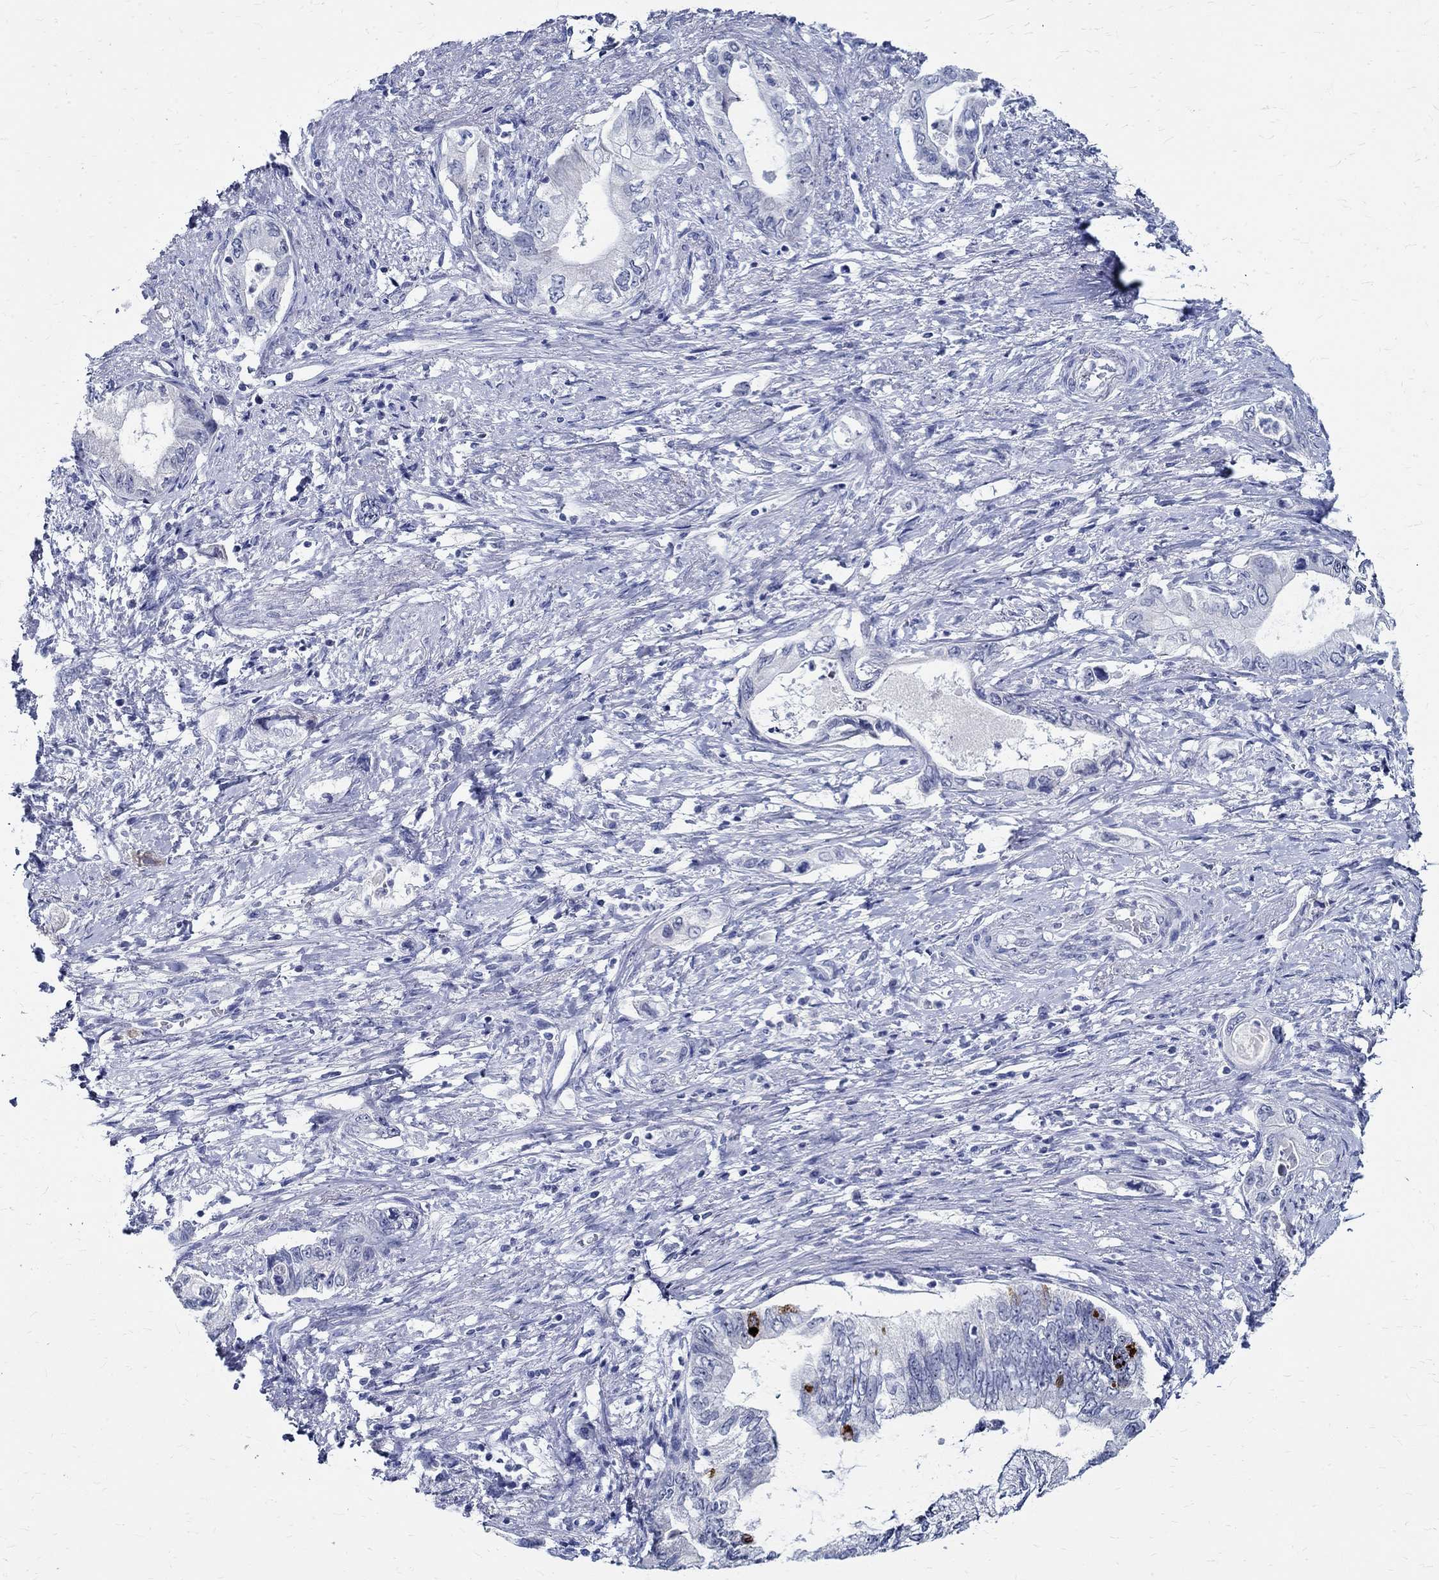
{"staining": {"intensity": "strong", "quantity": "<25%", "location": "cytoplasmic/membranous"}, "tissue": "pancreatic cancer", "cell_type": "Tumor cells", "image_type": "cancer", "snomed": [{"axis": "morphology", "description": "Adenocarcinoma, NOS"}, {"axis": "topography", "description": "Pancreas"}], "caption": "Brown immunohistochemical staining in human pancreatic cancer shows strong cytoplasmic/membranous expression in approximately <25% of tumor cells. (DAB = brown stain, brightfield microscopy at high magnification).", "gene": "BSPRY", "patient": {"sex": "female", "age": 73}}